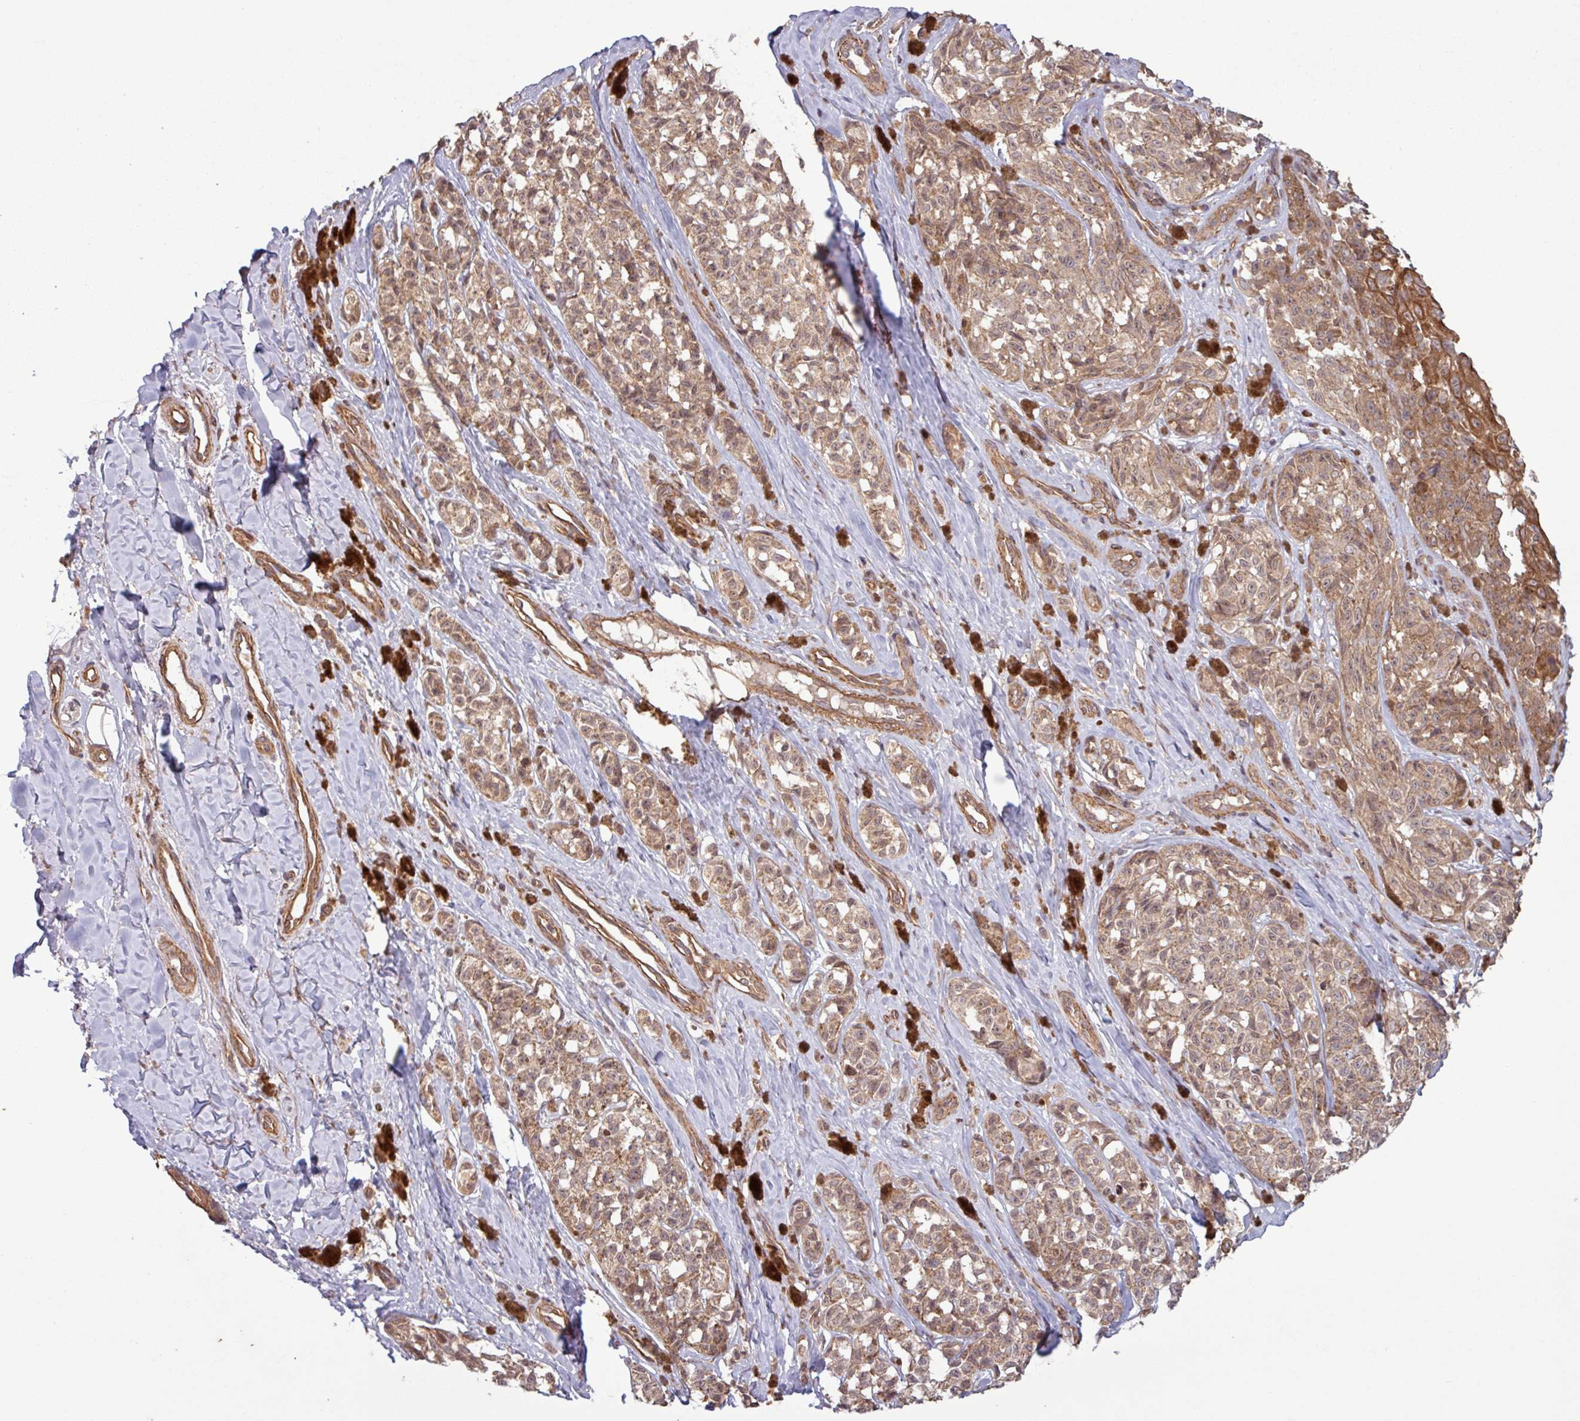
{"staining": {"intensity": "moderate", "quantity": ">75%", "location": "cytoplasmic/membranous"}, "tissue": "melanoma", "cell_type": "Tumor cells", "image_type": "cancer", "snomed": [{"axis": "morphology", "description": "Malignant melanoma, NOS"}, {"axis": "topography", "description": "Skin"}], "caption": "Malignant melanoma was stained to show a protein in brown. There is medium levels of moderate cytoplasmic/membranous positivity in about >75% of tumor cells.", "gene": "TRABD2A", "patient": {"sex": "female", "age": 65}}